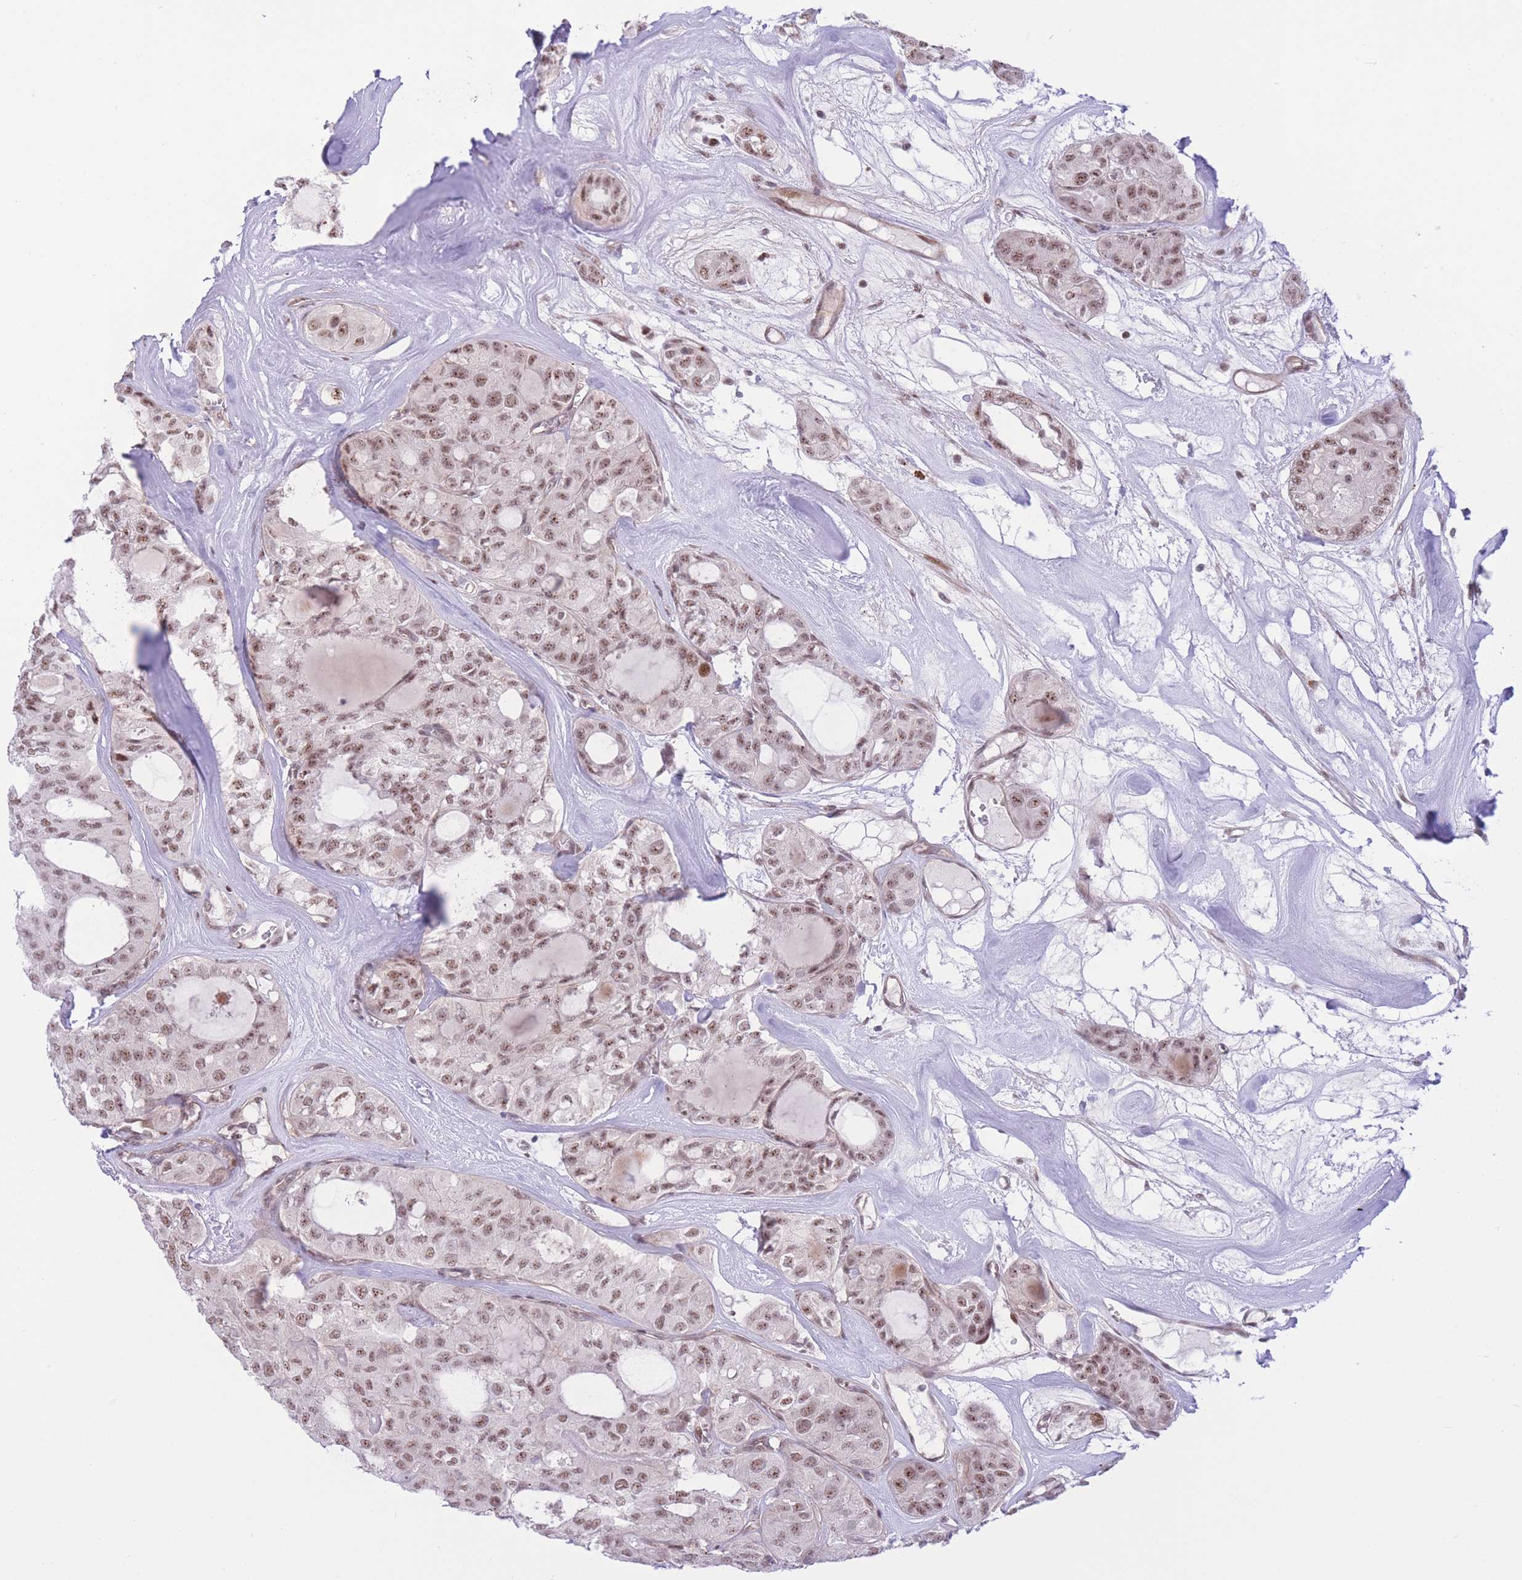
{"staining": {"intensity": "moderate", "quantity": ">75%", "location": "nuclear"}, "tissue": "thyroid cancer", "cell_type": "Tumor cells", "image_type": "cancer", "snomed": [{"axis": "morphology", "description": "Follicular adenoma carcinoma, NOS"}, {"axis": "topography", "description": "Thyroid gland"}], "caption": "An immunohistochemistry (IHC) photomicrograph of tumor tissue is shown. Protein staining in brown highlights moderate nuclear positivity in thyroid cancer within tumor cells.", "gene": "PCIF1", "patient": {"sex": "male", "age": 75}}